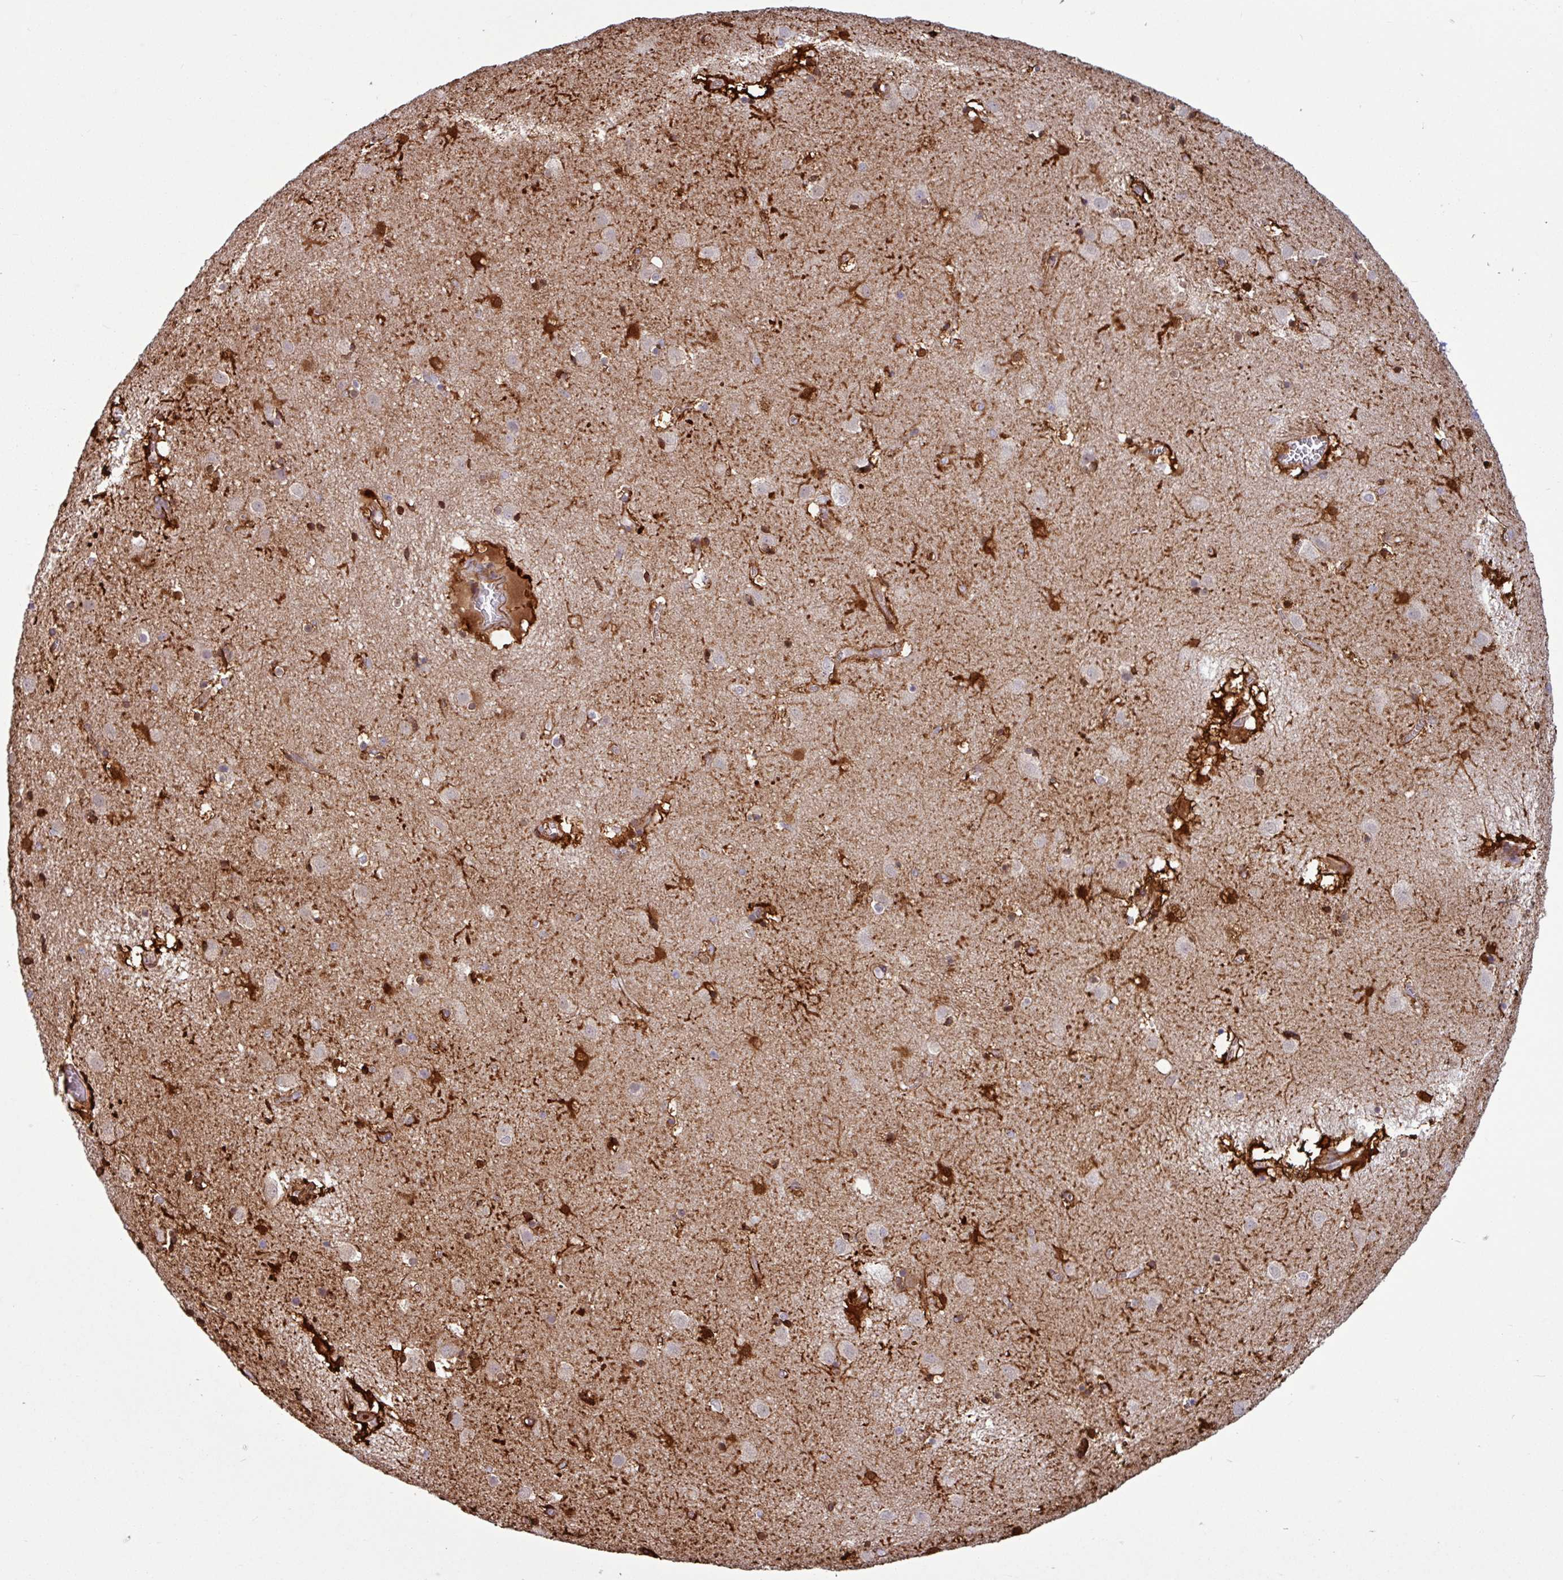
{"staining": {"intensity": "strong", "quantity": ">75%", "location": "cytoplasmic/membranous"}, "tissue": "caudate", "cell_type": "Glial cells", "image_type": "normal", "snomed": [{"axis": "morphology", "description": "Normal tissue, NOS"}, {"axis": "topography", "description": "Lateral ventricle wall"}], "caption": "Immunohistochemical staining of unremarkable human caudate demonstrates high levels of strong cytoplasmic/membranous expression in about >75% of glial cells. (DAB (3,3'-diaminobenzidine) IHC, brown staining for protein, blue staining for nuclei).", "gene": "PCED1A", "patient": {"sex": "male", "age": 70}}